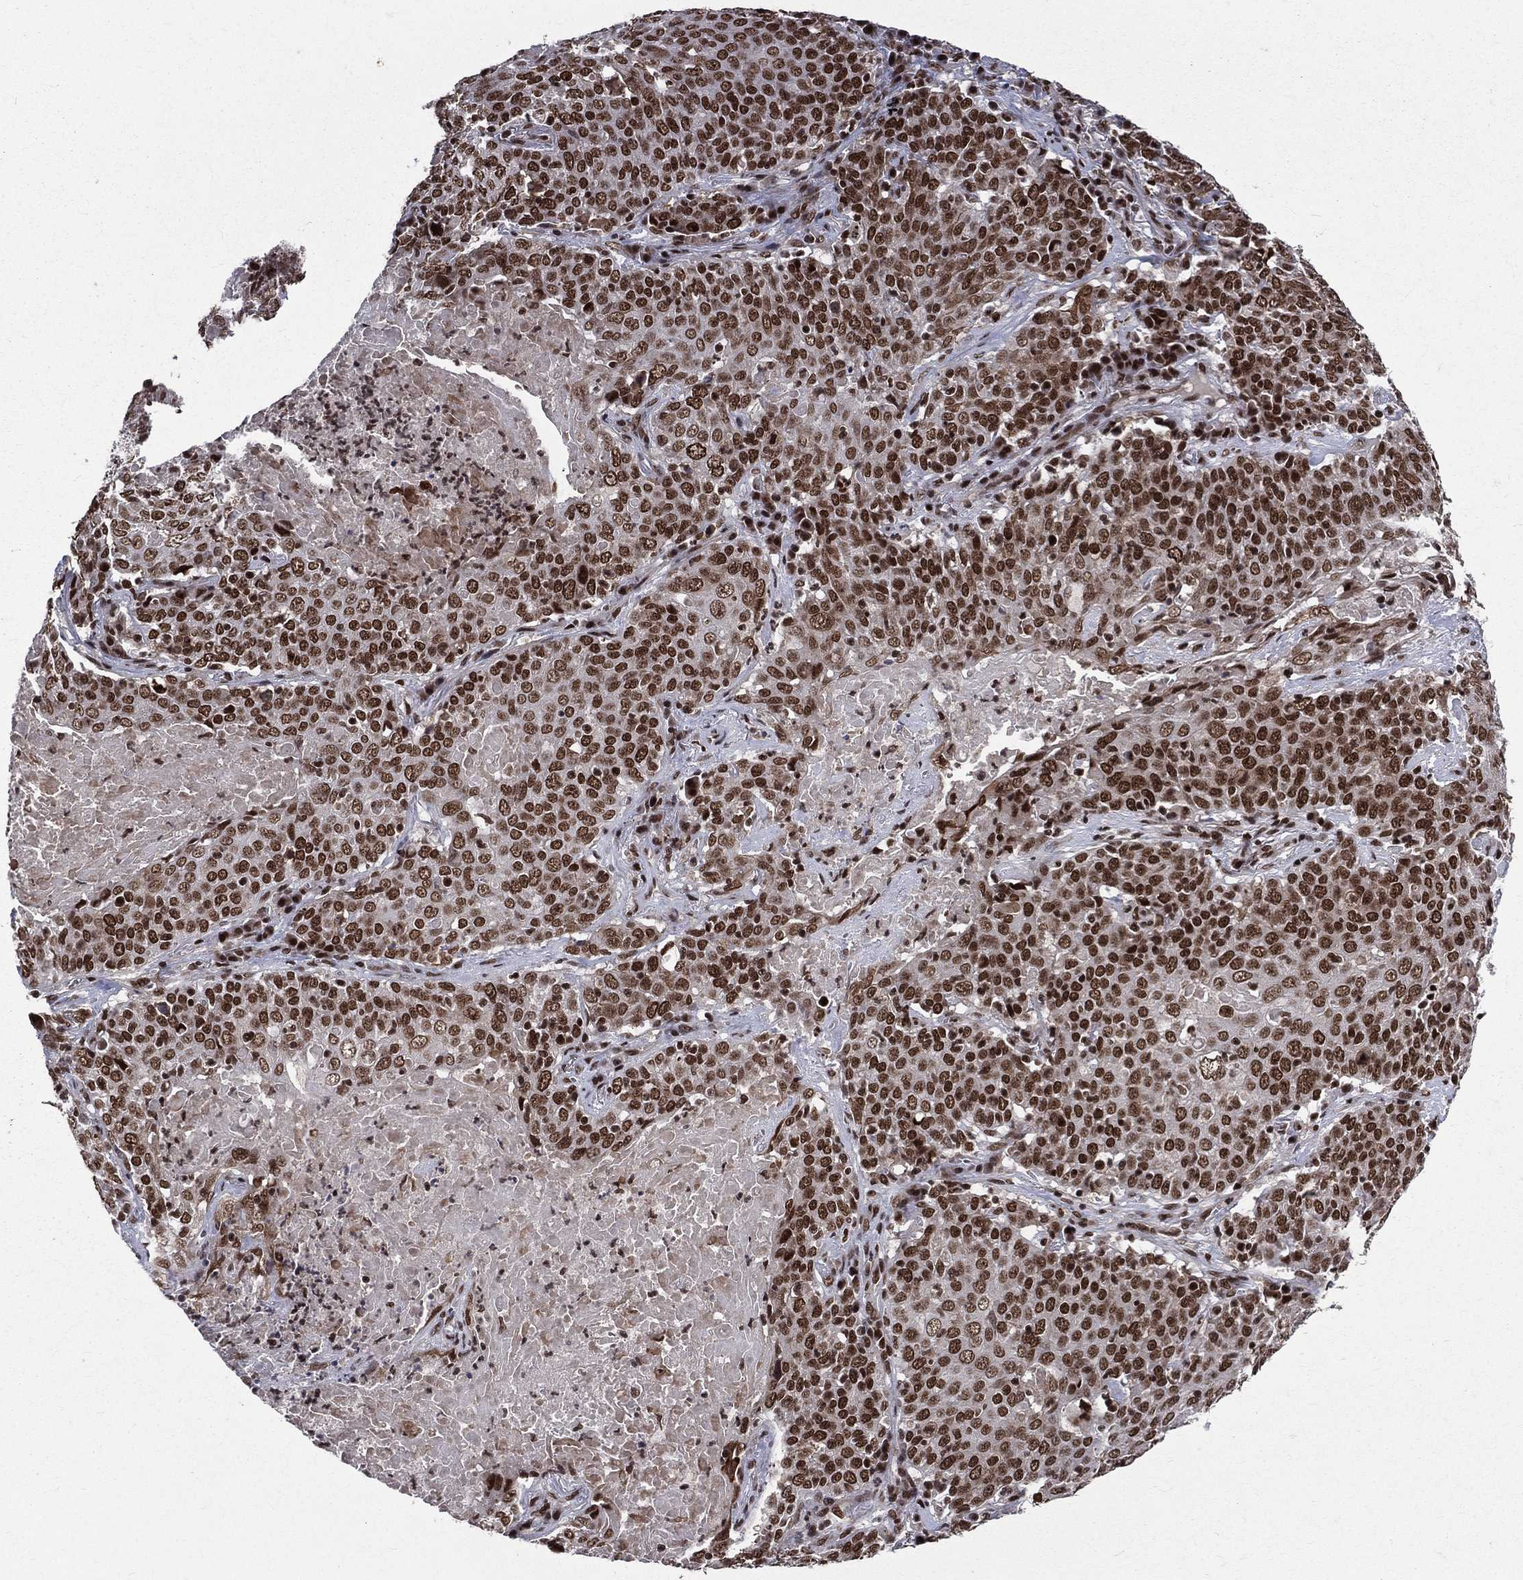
{"staining": {"intensity": "strong", "quantity": ">75%", "location": "nuclear"}, "tissue": "lung cancer", "cell_type": "Tumor cells", "image_type": "cancer", "snomed": [{"axis": "morphology", "description": "Squamous cell carcinoma, NOS"}, {"axis": "topography", "description": "Lung"}], "caption": "Immunohistochemistry photomicrograph of human squamous cell carcinoma (lung) stained for a protein (brown), which displays high levels of strong nuclear positivity in about >75% of tumor cells.", "gene": "SMC3", "patient": {"sex": "male", "age": 82}}